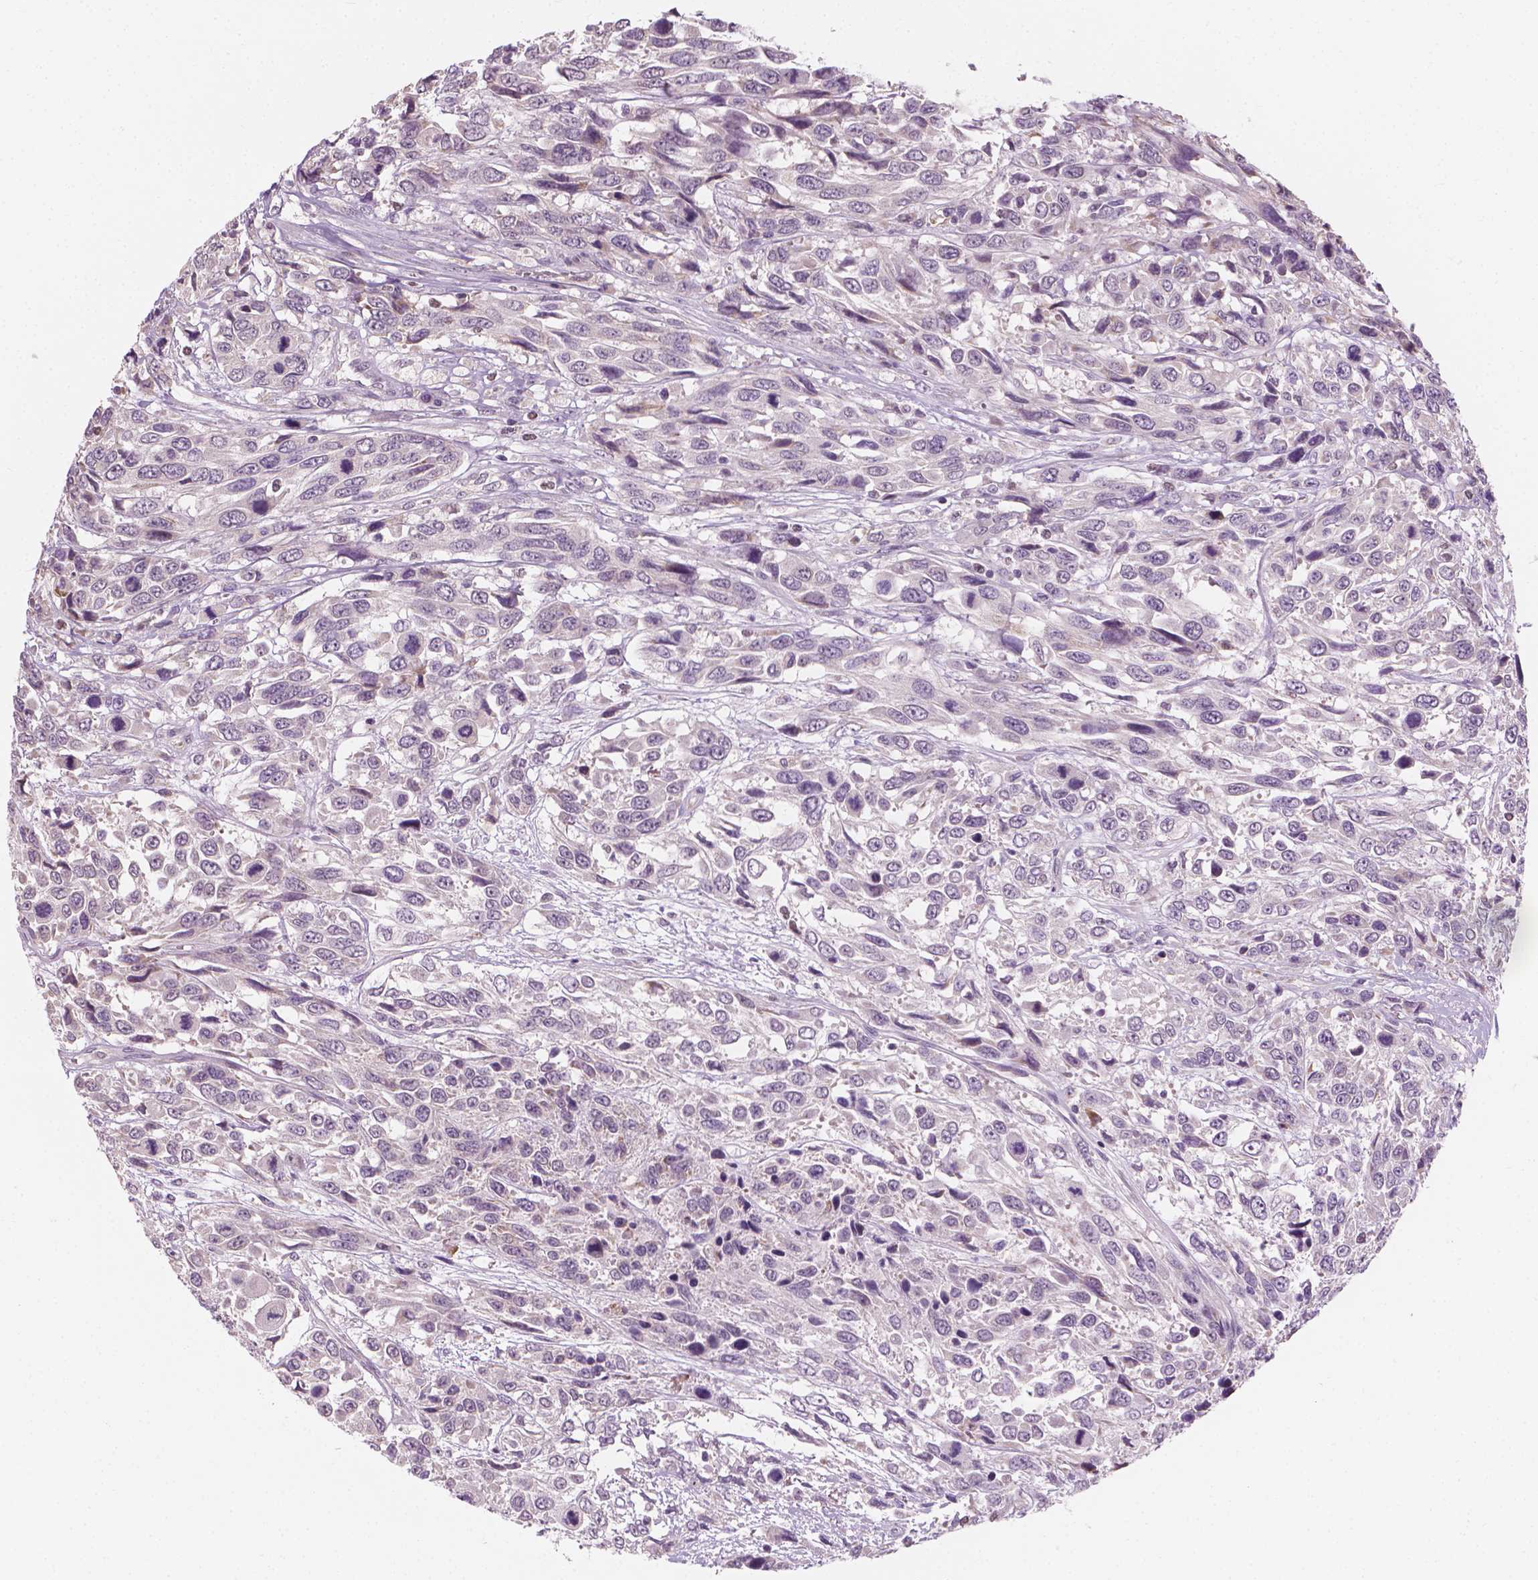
{"staining": {"intensity": "negative", "quantity": "none", "location": "none"}, "tissue": "urothelial cancer", "cell_type": "Tumor cells", "image_type": "cancer", "snomed": [{"axis": "morphology", "description": "Urothelial carcinoma, High grade"}, {"axis": "topography", "description": "Urinary bladder"}], "caption": "Immunohistochemistry of human urothelial cancer shows no staining in tumor cells.", "gene": "CFAP126", "patient": {"sex": "female", "age": 70}}